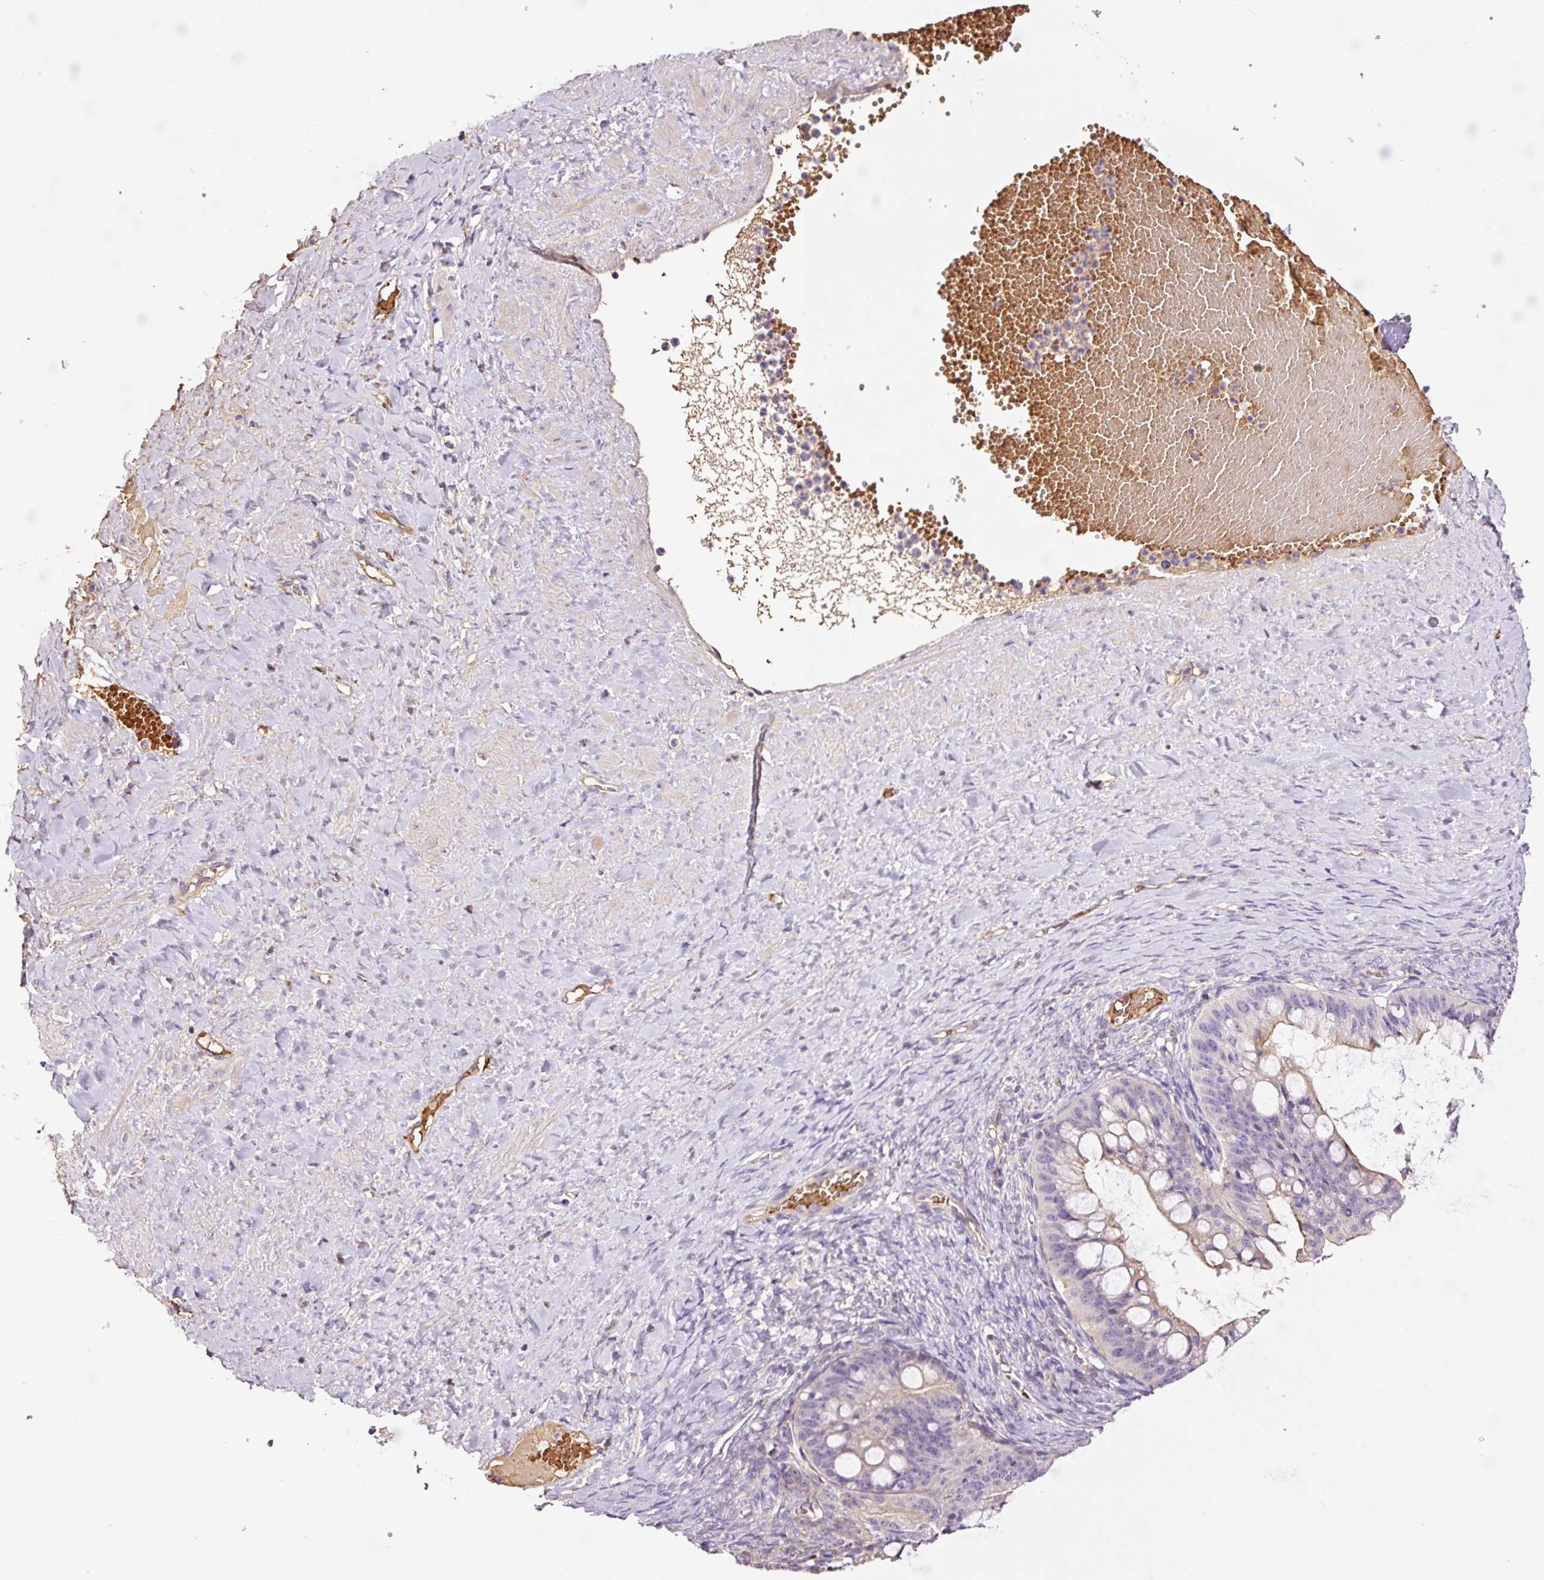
{"staining": {"intensity": "weak", "quantity": "<25%", "location": "cytoplasmic/membranous"}, "tissue": "ovarian cancer", "cell_type": "Tumor cells", "image_type": "cancer", "snomed": [{"axis": "morphology", "description": "Cystadenocarcinoma, mucinous, NOS"}, {"axis": "topography", "description": "Ovary"}], "caption": "Image shows no significant protein expression in tumor cells of ovarian cancer (mucinous cystadenocarcinoma). (DAB (3,3'-diaminobenzidine) immunohistochemistry (IHC) visualized using brightfield microscopy, high magnification).", "gene": "TMEM235", "patient": {"sex": "female", "age": 73}}